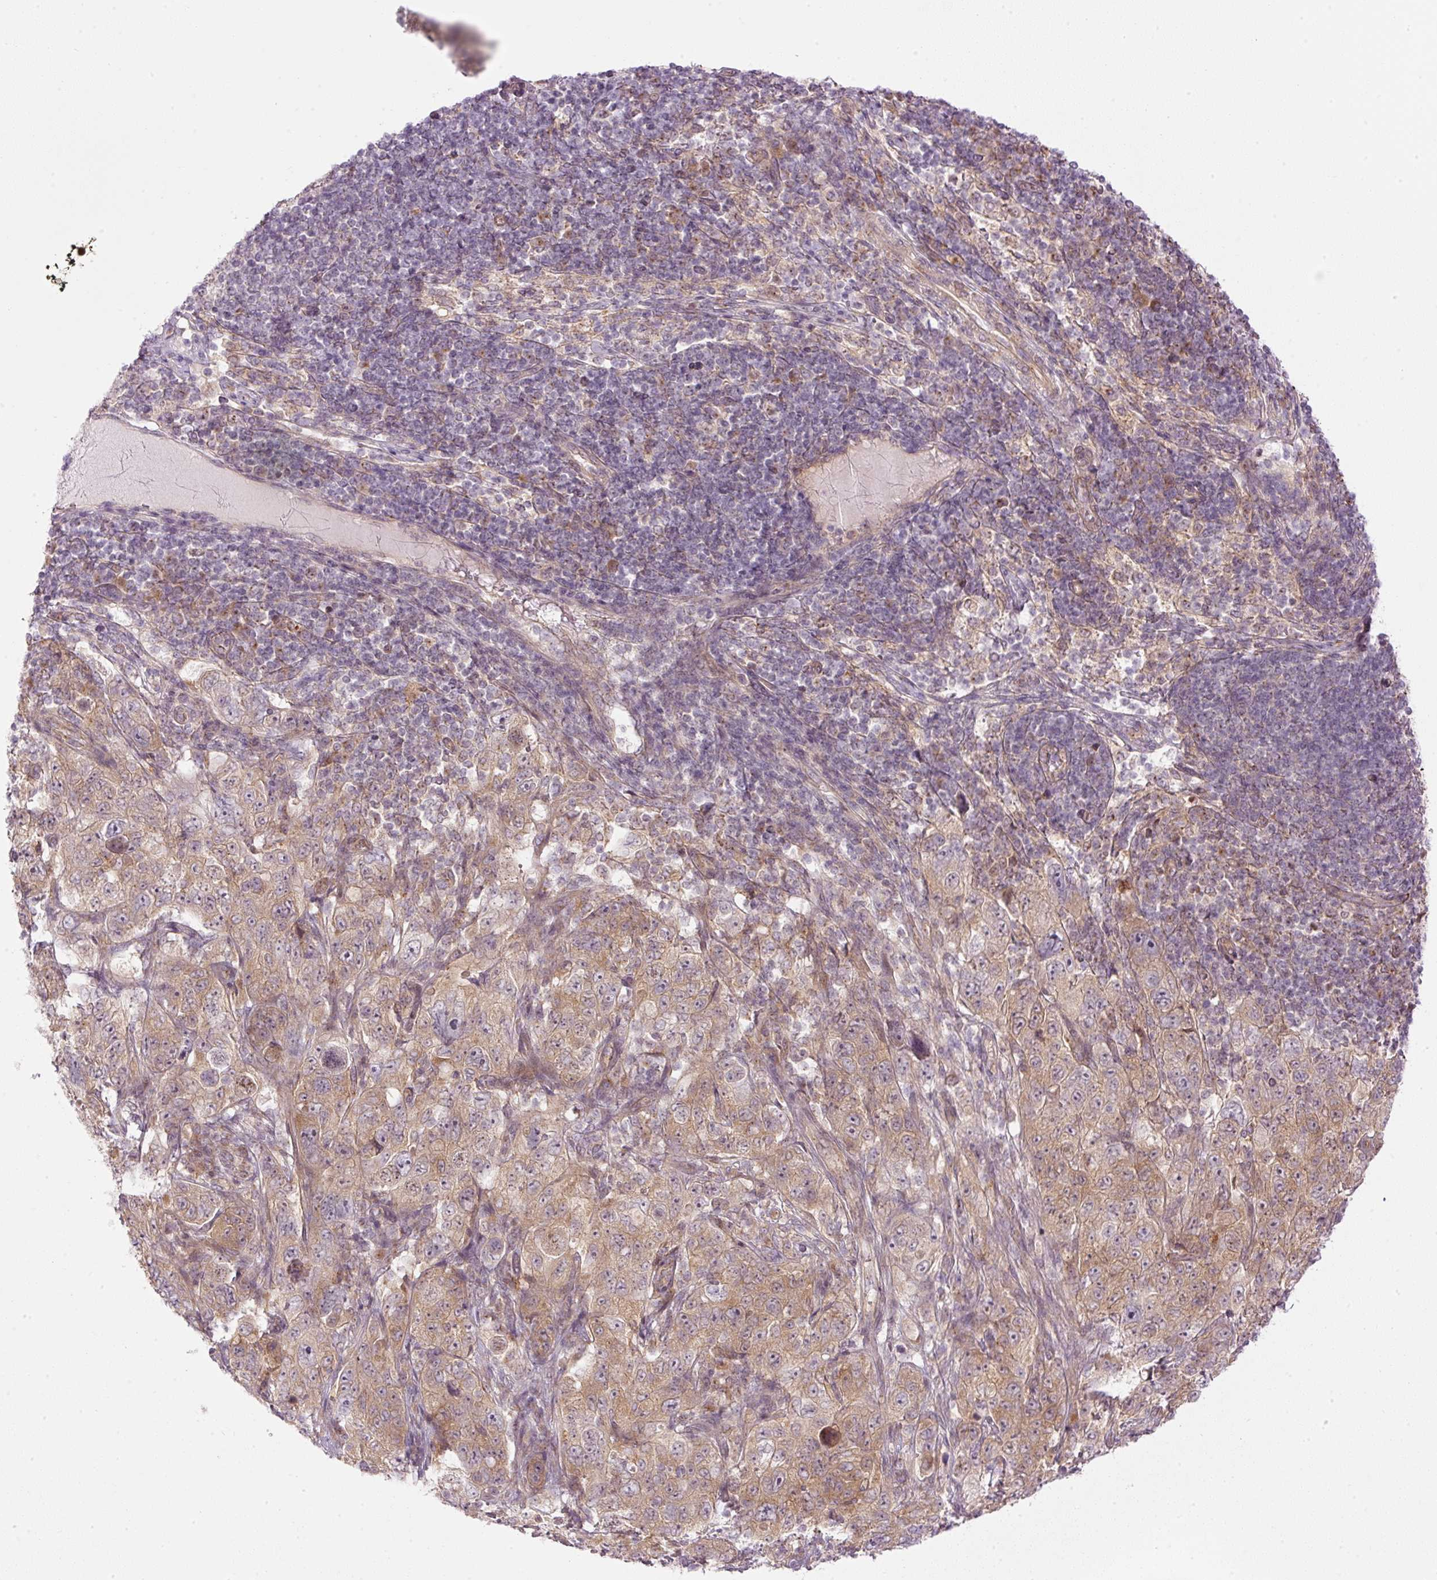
{"staining": {"intensity": "weak", "quantity": ">75%", "location": "cytoplasmic/membranous"}, "tissue": "pancreatic cancer", "cell_type": "Tumor cells", "image_type": "cancer", "snomed": [{"axis": "morphology", "description": "Adenocarcinoma, NOS"}, {"axis": "topography", "description": "Pancreas"}], "caption": "A brown stain shows weak cytoplasmic/membranous expression of a protein in pancreatic cancer tumor cells.", "gene": "MZT2B", "patient": {"sex": "male", "age": 68}}